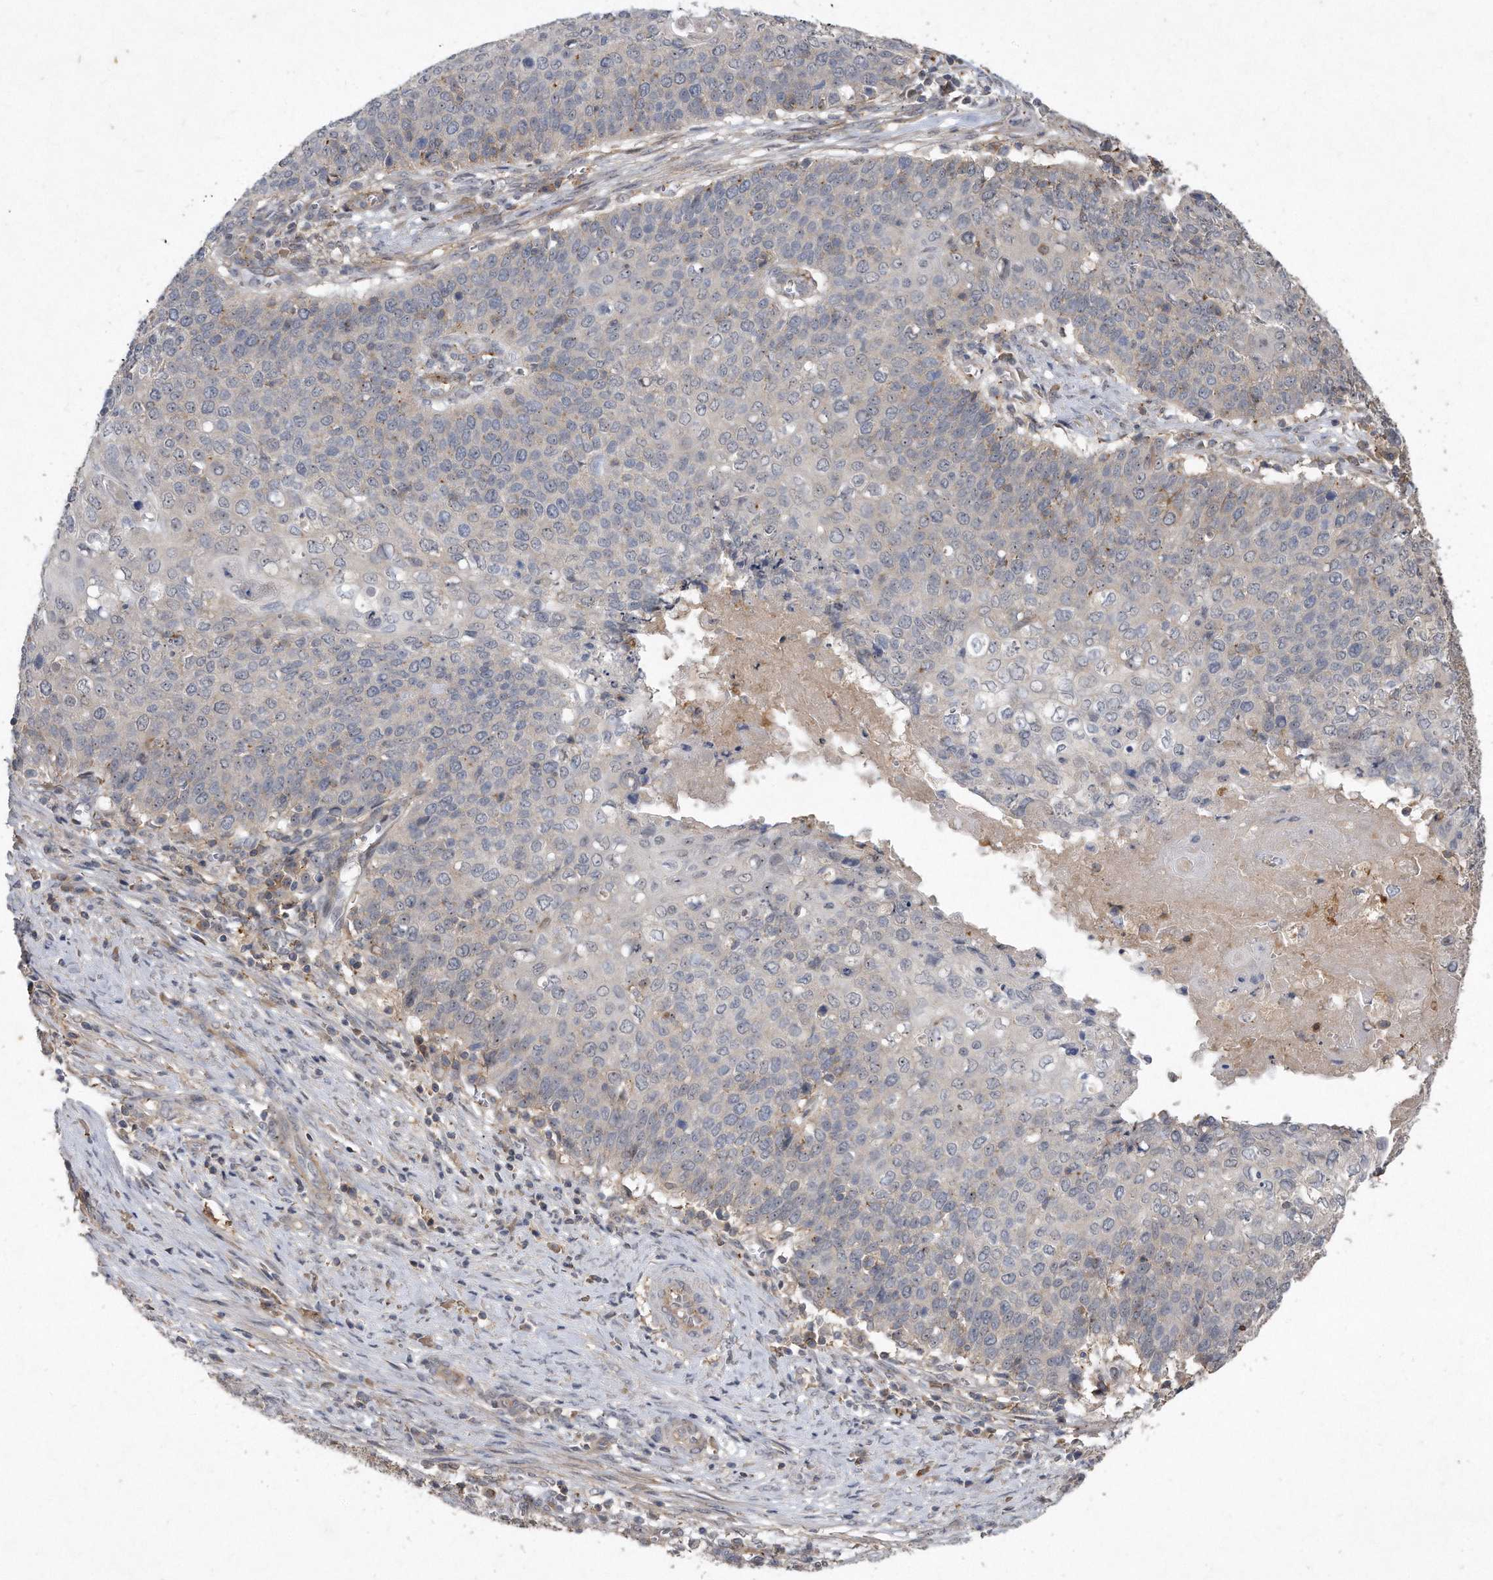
{"staining": {"intensity": "negative", "quantity": "none", "location": "none"}, "tissue": "cervical cancer", "cell_type": "Tumor cells", "image_type": "cancer", "snomed": [{"axis": "morphology", "description": "Squamous cell carcinoma, NOS"}, {"axis": "topography", "description": "Cervix"}], "caption": "An image of cervical cancer stained for a protein exhibits no brown staining in tumor cells.", "gene": "PGBD2", "patient": {"sex": "female", "age": 39}}